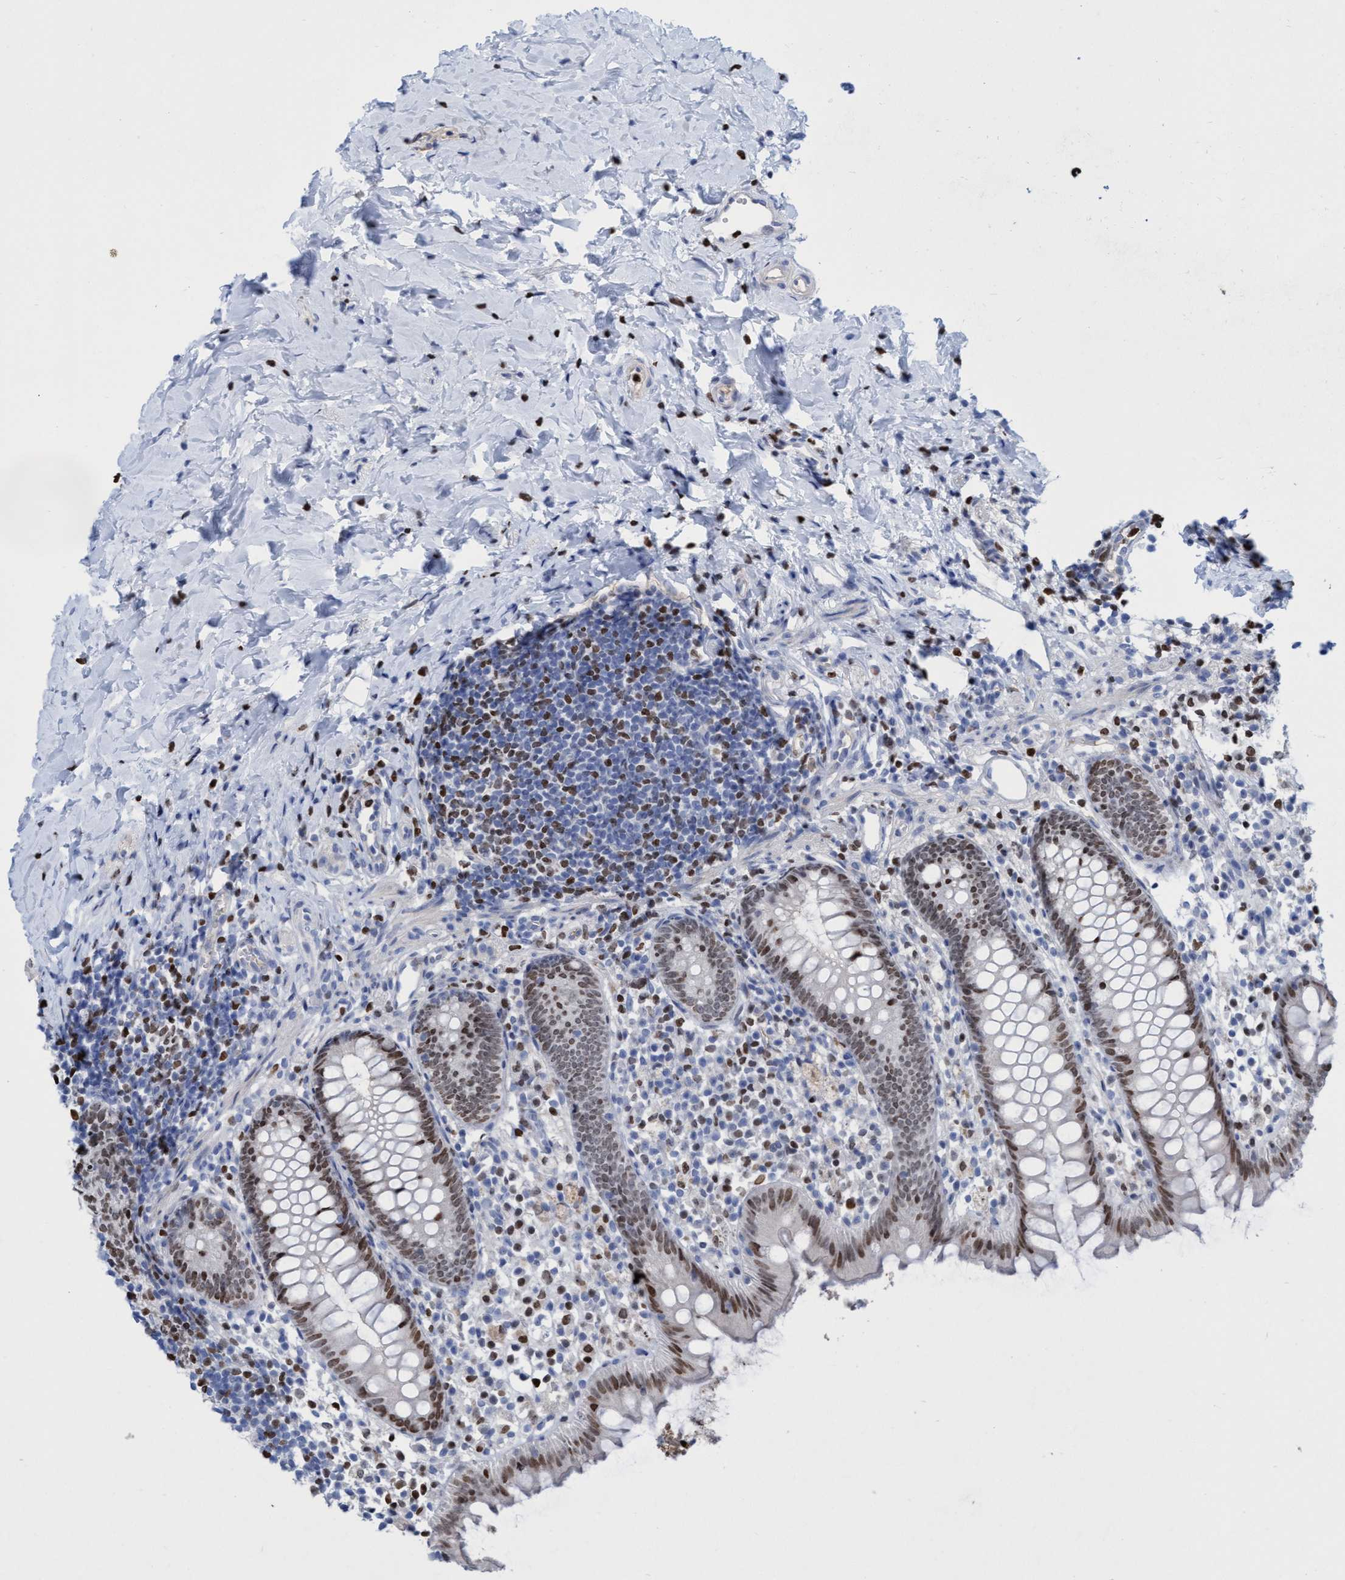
{"staining": {"intensity": "moderate", "quantity": ">75%", "location": "nuclear"}, "tissue": "appendix", "cell_type": "Glandular cells", "image_type": "normal", "snomed": [{"axis": "morphology", "description": "Normal tissue, NOS"}, {"axis": "topography", "description": "Appendix"}], "caption": "Normal appendix displays moderate nuclear positivity in about >75% of glandular cells.", "gene": "CBX2", "patient": {"sex": "female", "age": 20}}